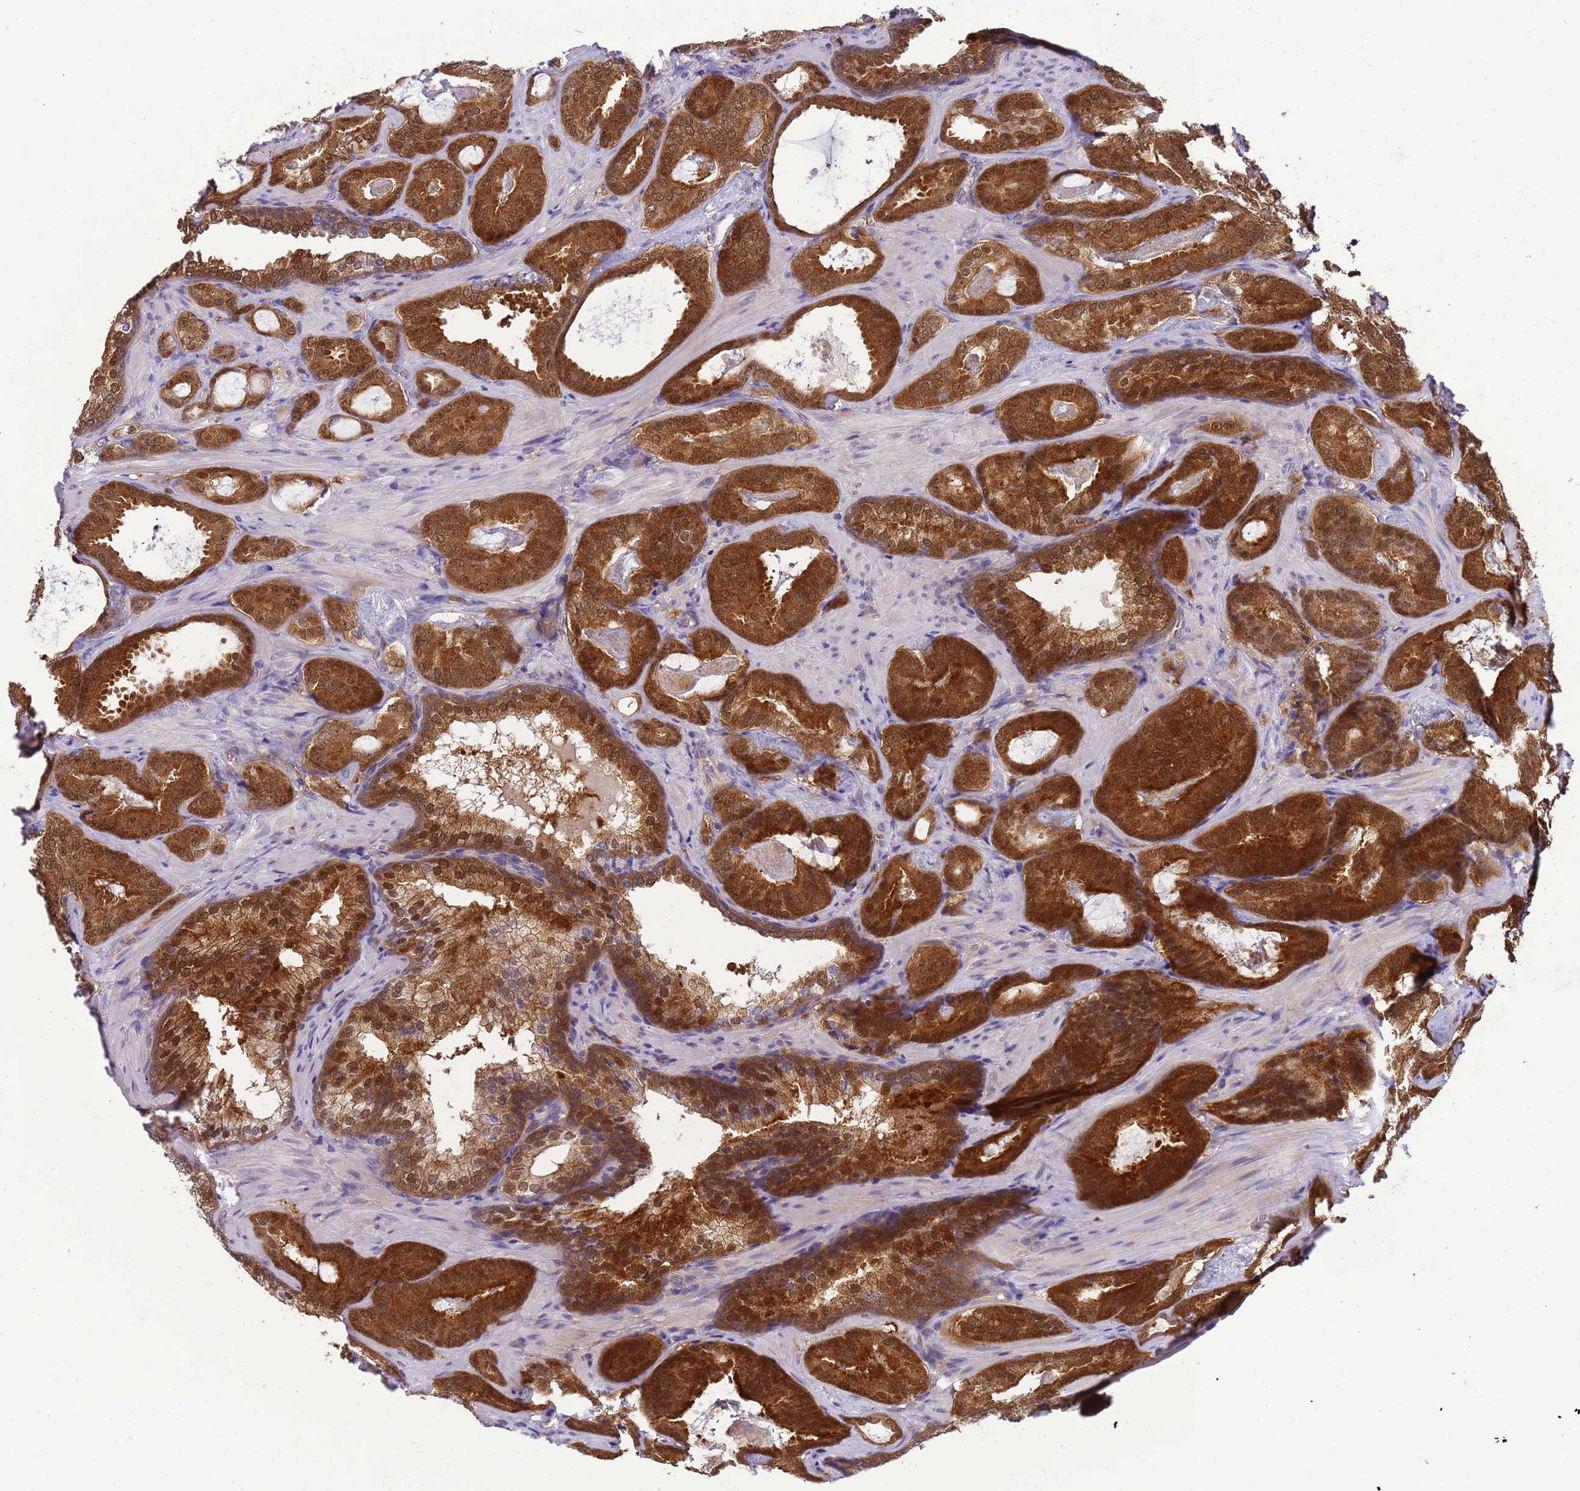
{"staining": {"intensity": "strong", "quantity": ">75%", "location": "cytoplasmic/membranous,nuclear"}, "tissue": "prostate cancer", "cell_type": "Tumor cells", "image_type": "cancer", "snomed": [{"axis": "morphology", "description": "Adenocarcinoma, Low grade"}, {"axis": "topography", "description": "Prostate"}], "caption": "Protein analysis of prostate cancer (adenocarcinoma (low-grade)) tissue reveals strong cytoplasmic/membranous and nuclear staining in approximately >75% of tumor cells. (Stains: DAB in brown, nuclei in blue, Microscopy: brightfield microscopy at high magnification).", "gene": "DDI2", "patient": {"sex": "male", "age": 60}}